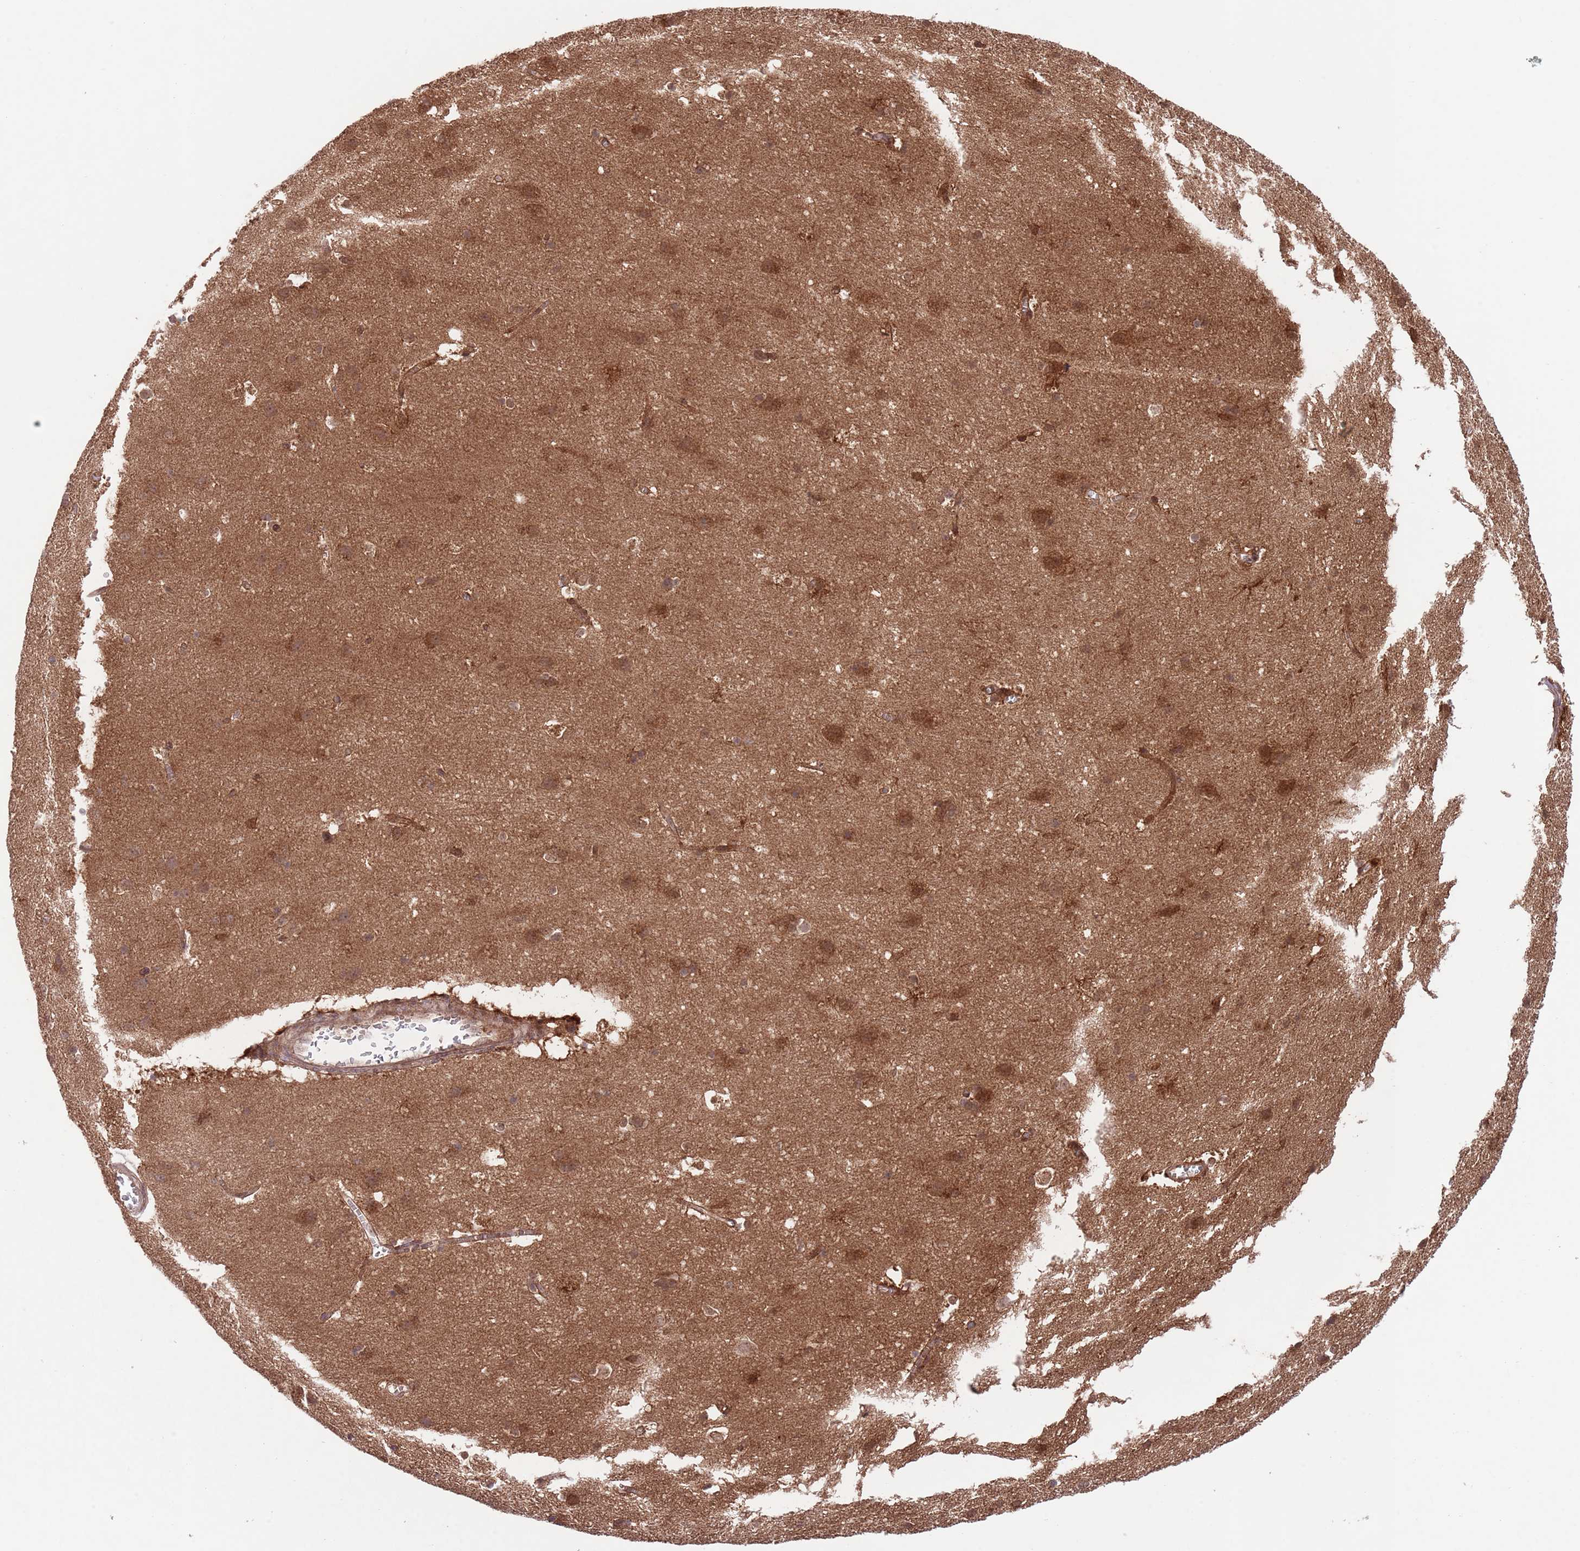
{"staining": {"intensity": "moderate", "quantity": ">75%", "location": "cytoplasmic/membranous"}, "tissue": "cerebral cortex", "cell_type": "Endothelial cells", "image_type": "normal", "snomed": [{"axis": "morphology", "description": "Normal tissue, NOS"}, {"axis": "topography", "description": "Cerebral cortex"}], "caption": "Immunohistochemical staining of benign cerebral cortex reveals moderate cytoplasmic/membranous protein positivity in about >75% of endothelial cells. (Brightfield microscopy of DAB IHC at high magnification).", "gene": "HDHD2", "patient": {"sex": "male", "age": 54}}